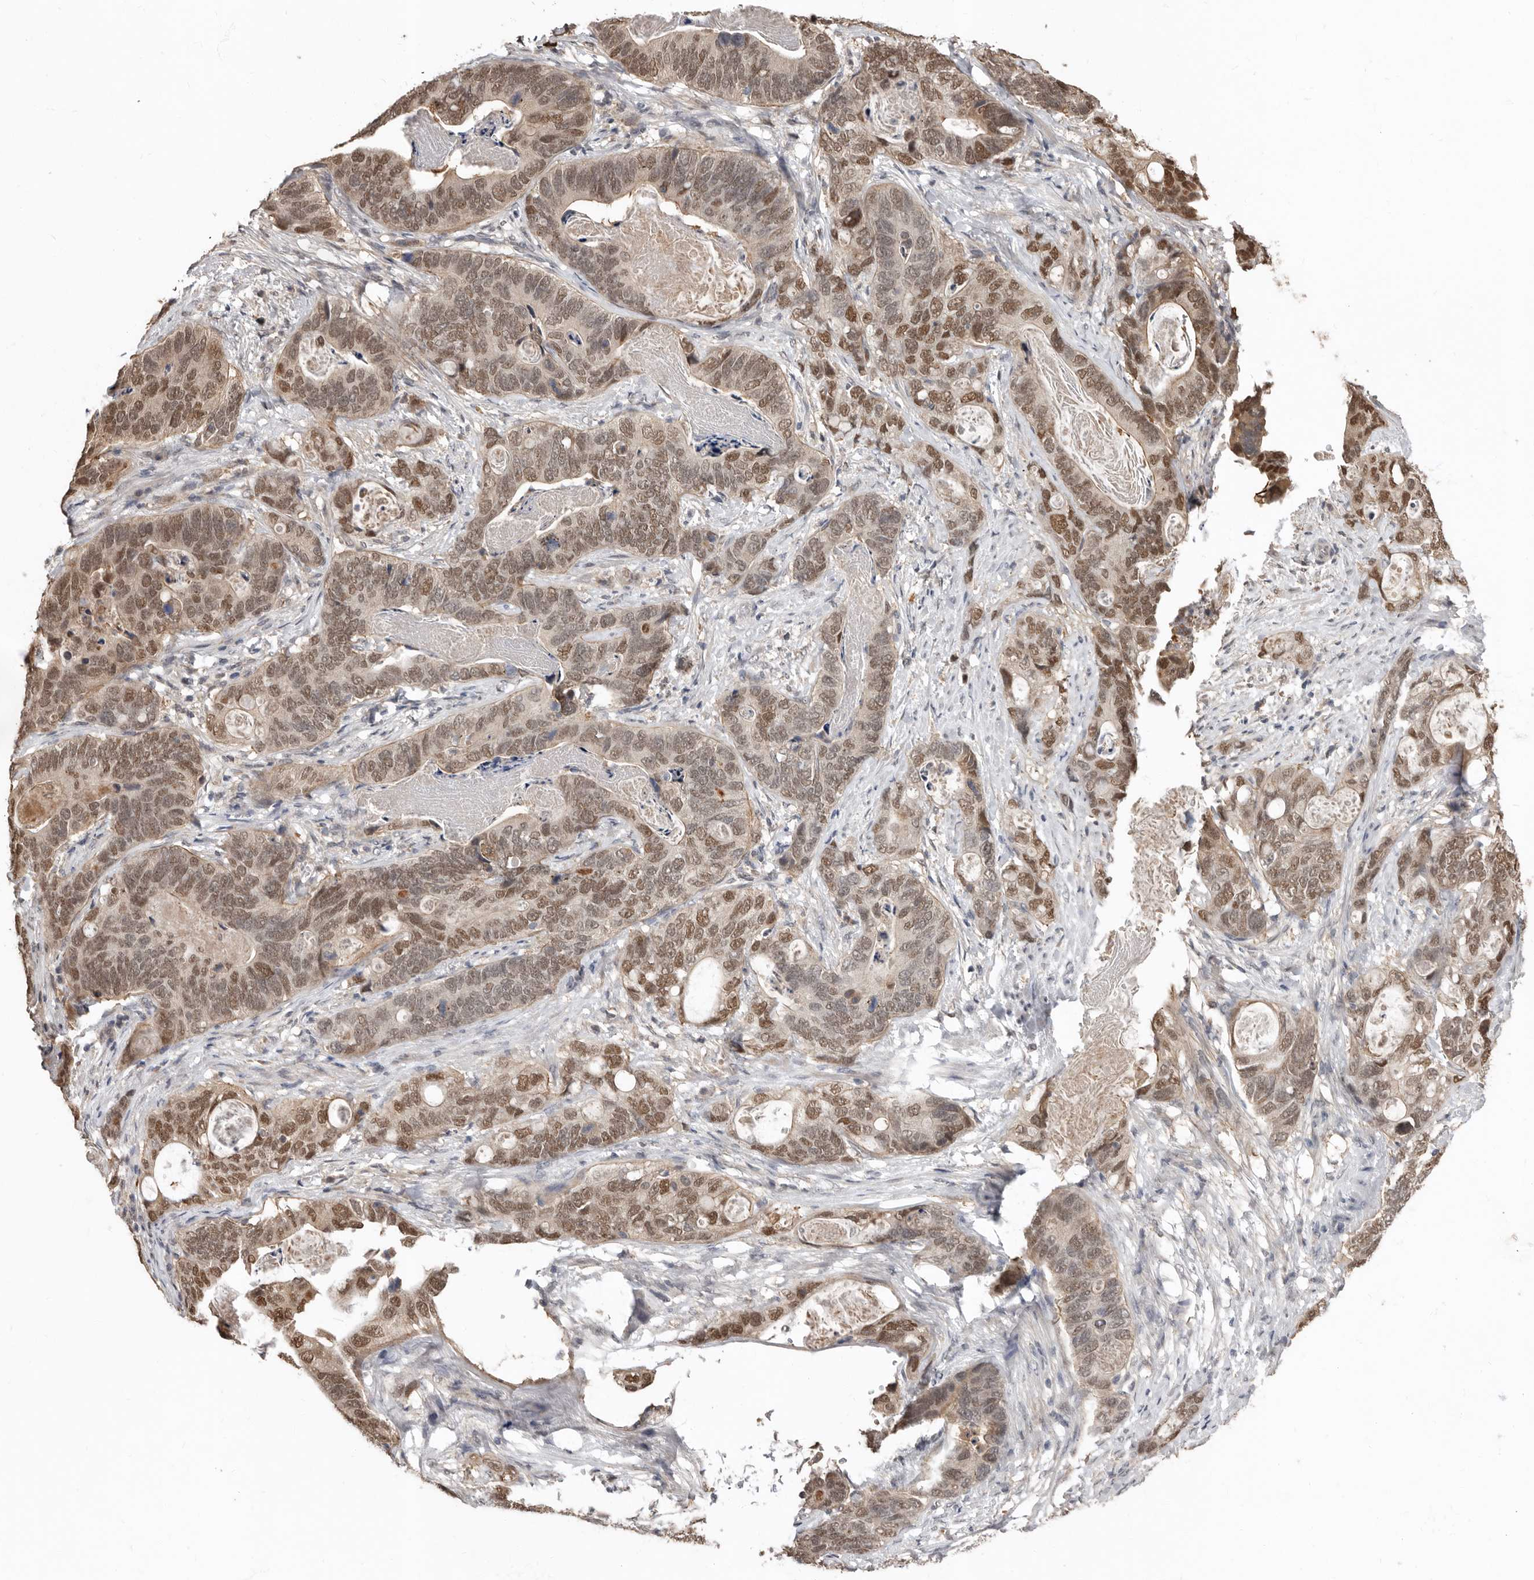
{"staining": {"intensity": "moderate", "quantity": ">75%", "location": "cytoplasmic/membranous,nuclear"}, "tissue": "stomach cancer", "cell_type": "Tumor cells", "image_type": "cancer", "snomed": [{"axis": "morphology", "description": "Normal tissue, NOS"}, {"axis": "morphology", "description": "Adenocarcinoma, NOS"}, {"axis": "topography", "description": "Stomach"}], "caption": "A brown stain highlights moderate cytoplasmic/membranous and nuclear expression of a protein in stomach cancer (adenocarcinoma) tumor cells.", "gene": "LRGUK", "patient": {"sex": "female", "age": 89}}